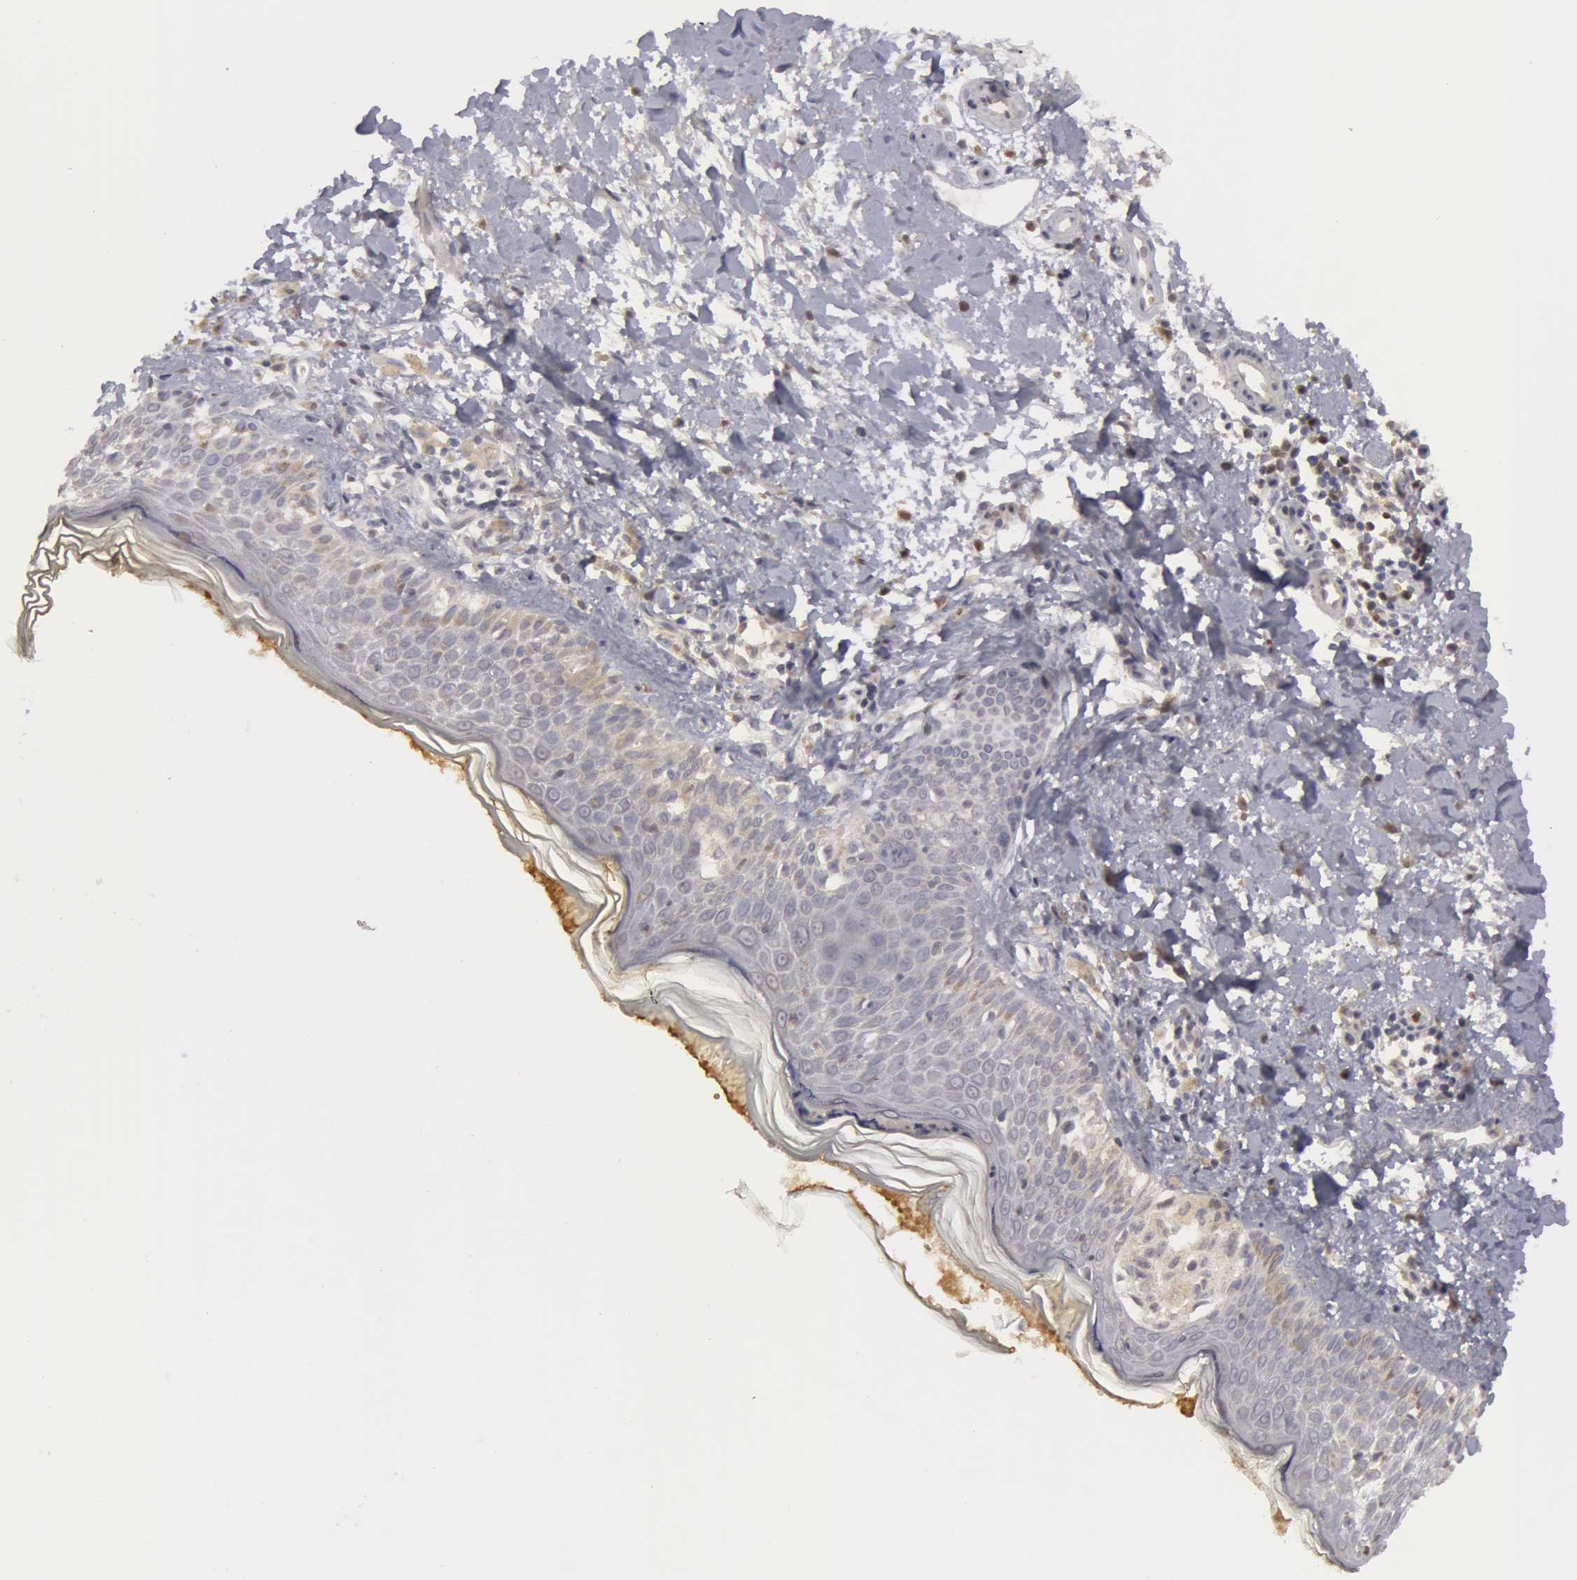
{"staining": {"intensity": "weak", "quantity": "25%-75%", "location": "cytoplasmic/membranous"}, "tissue": "melanoma", "cell_type": "Tumor cells", "image_type": "cancer", "snomed": [{"axis": "morphology", "description": "Malignant melanoma, NOS"}, {"axis": "topography", "description": "Skin"}], "caption": "Protein staining of melanoma tissue displays weak cytoplasmic/membranous positivity in about 25%-75% of tumor cells.", "gene": "CAT", "patient": {"sex": "female", "age": 73}}